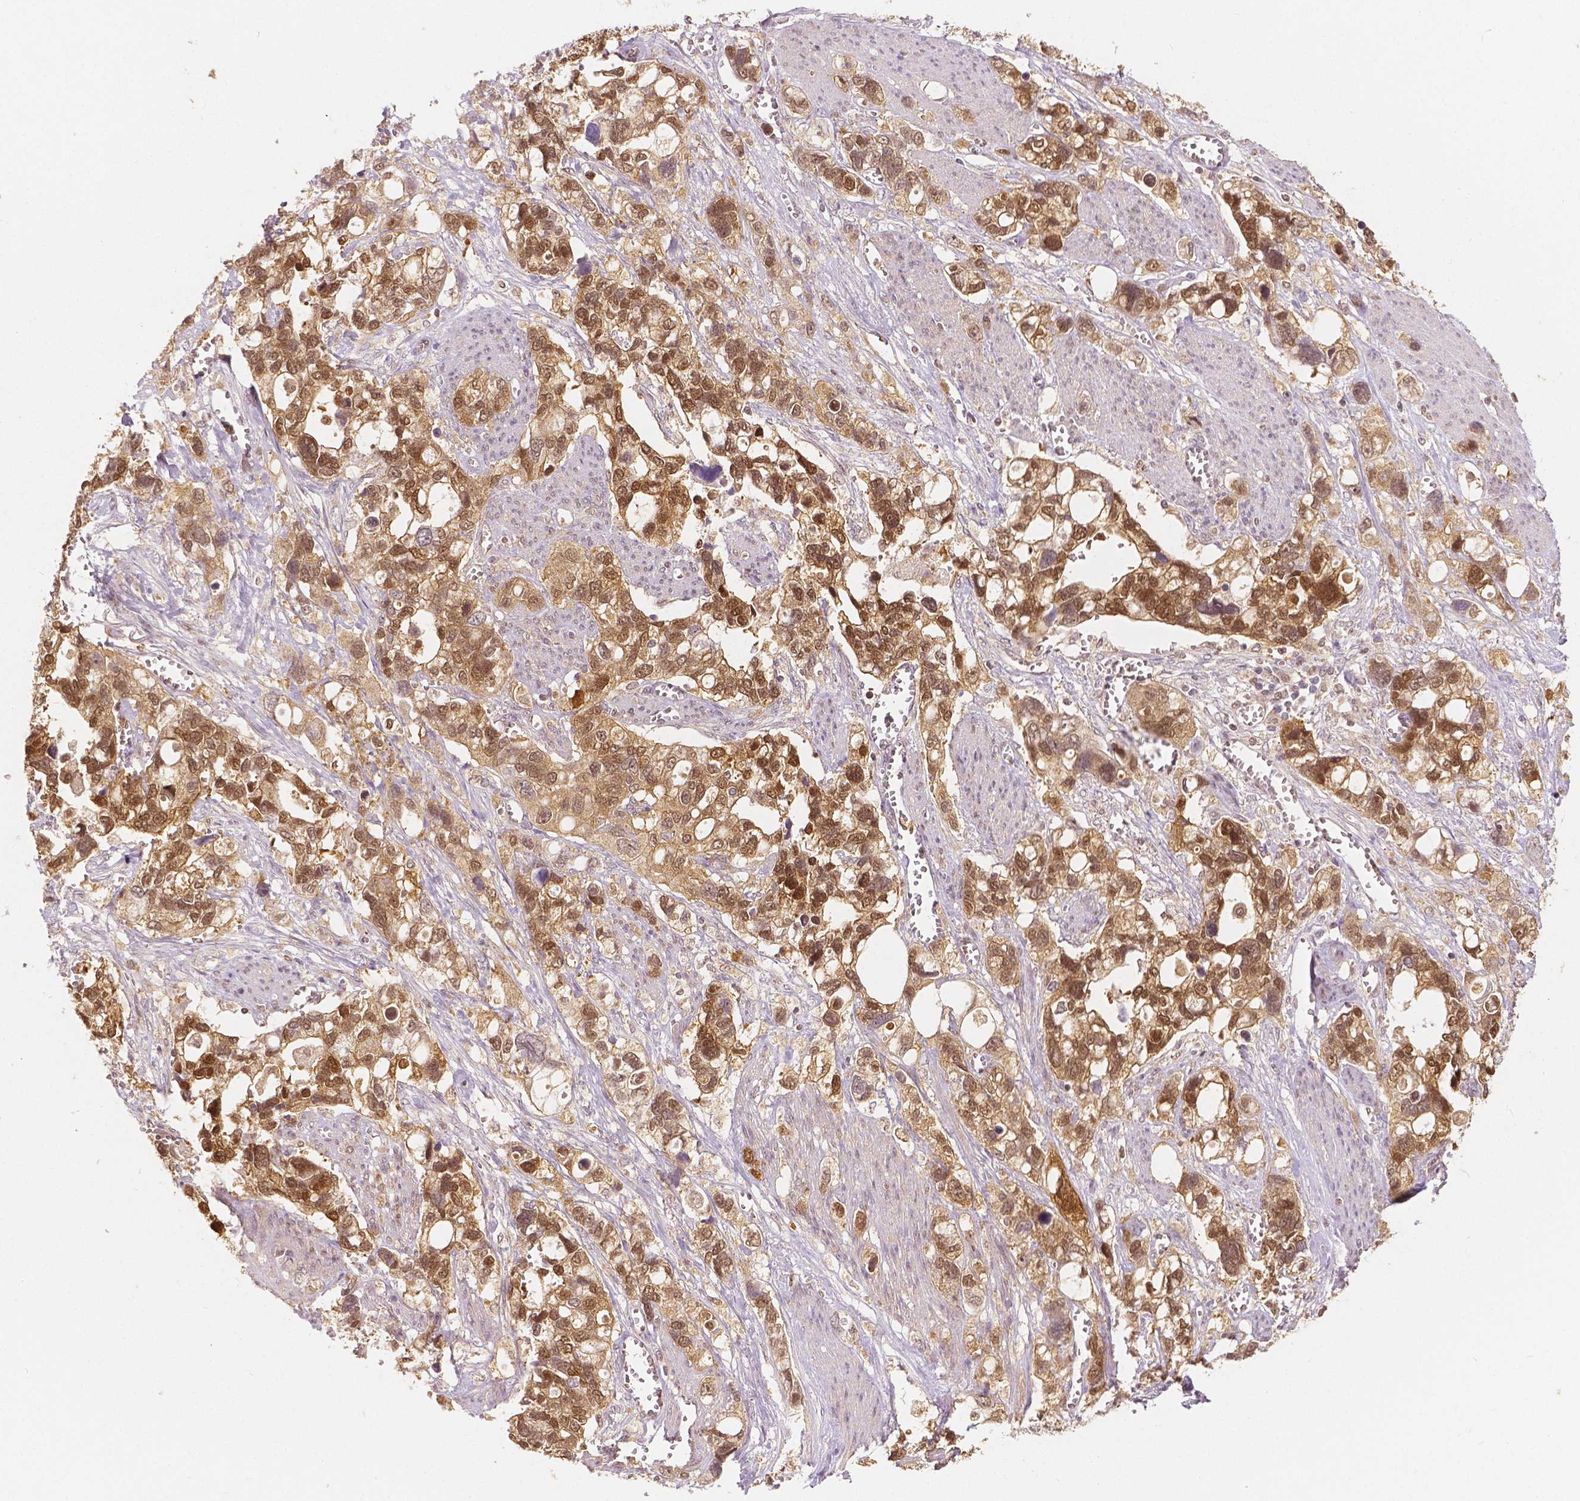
{"staining": {"intensity": "moderate", "quantity": ">75%", "location": "cytoplasmic/membranous,nuclear"}, "tissue": "stomach cancer", "cell_type": "Tumor cells", "image_type": "cancer", "snomed": [{"axis": "morphology", "description": "Adenocarcinoma, NOS"}, {"axis": "topography", "description": "Stomach, upper"}], "caption": "Immunohistochemistry staining of stomach cancer, which reveals medium levels of moderate cytoplasmic/membranous and nuclear staining in about >75% of tumor cells indicating moderate cytoplasmic/membranous and nuclear protein positivity. The staining was performed using DAB (3,3'-diaminobenzidine) (brown) for protein detection and nuclei were counterstained in hematoxylin (blue).", "gene": "NAPRT", "patient": {"sex": "female", "age": 81}}